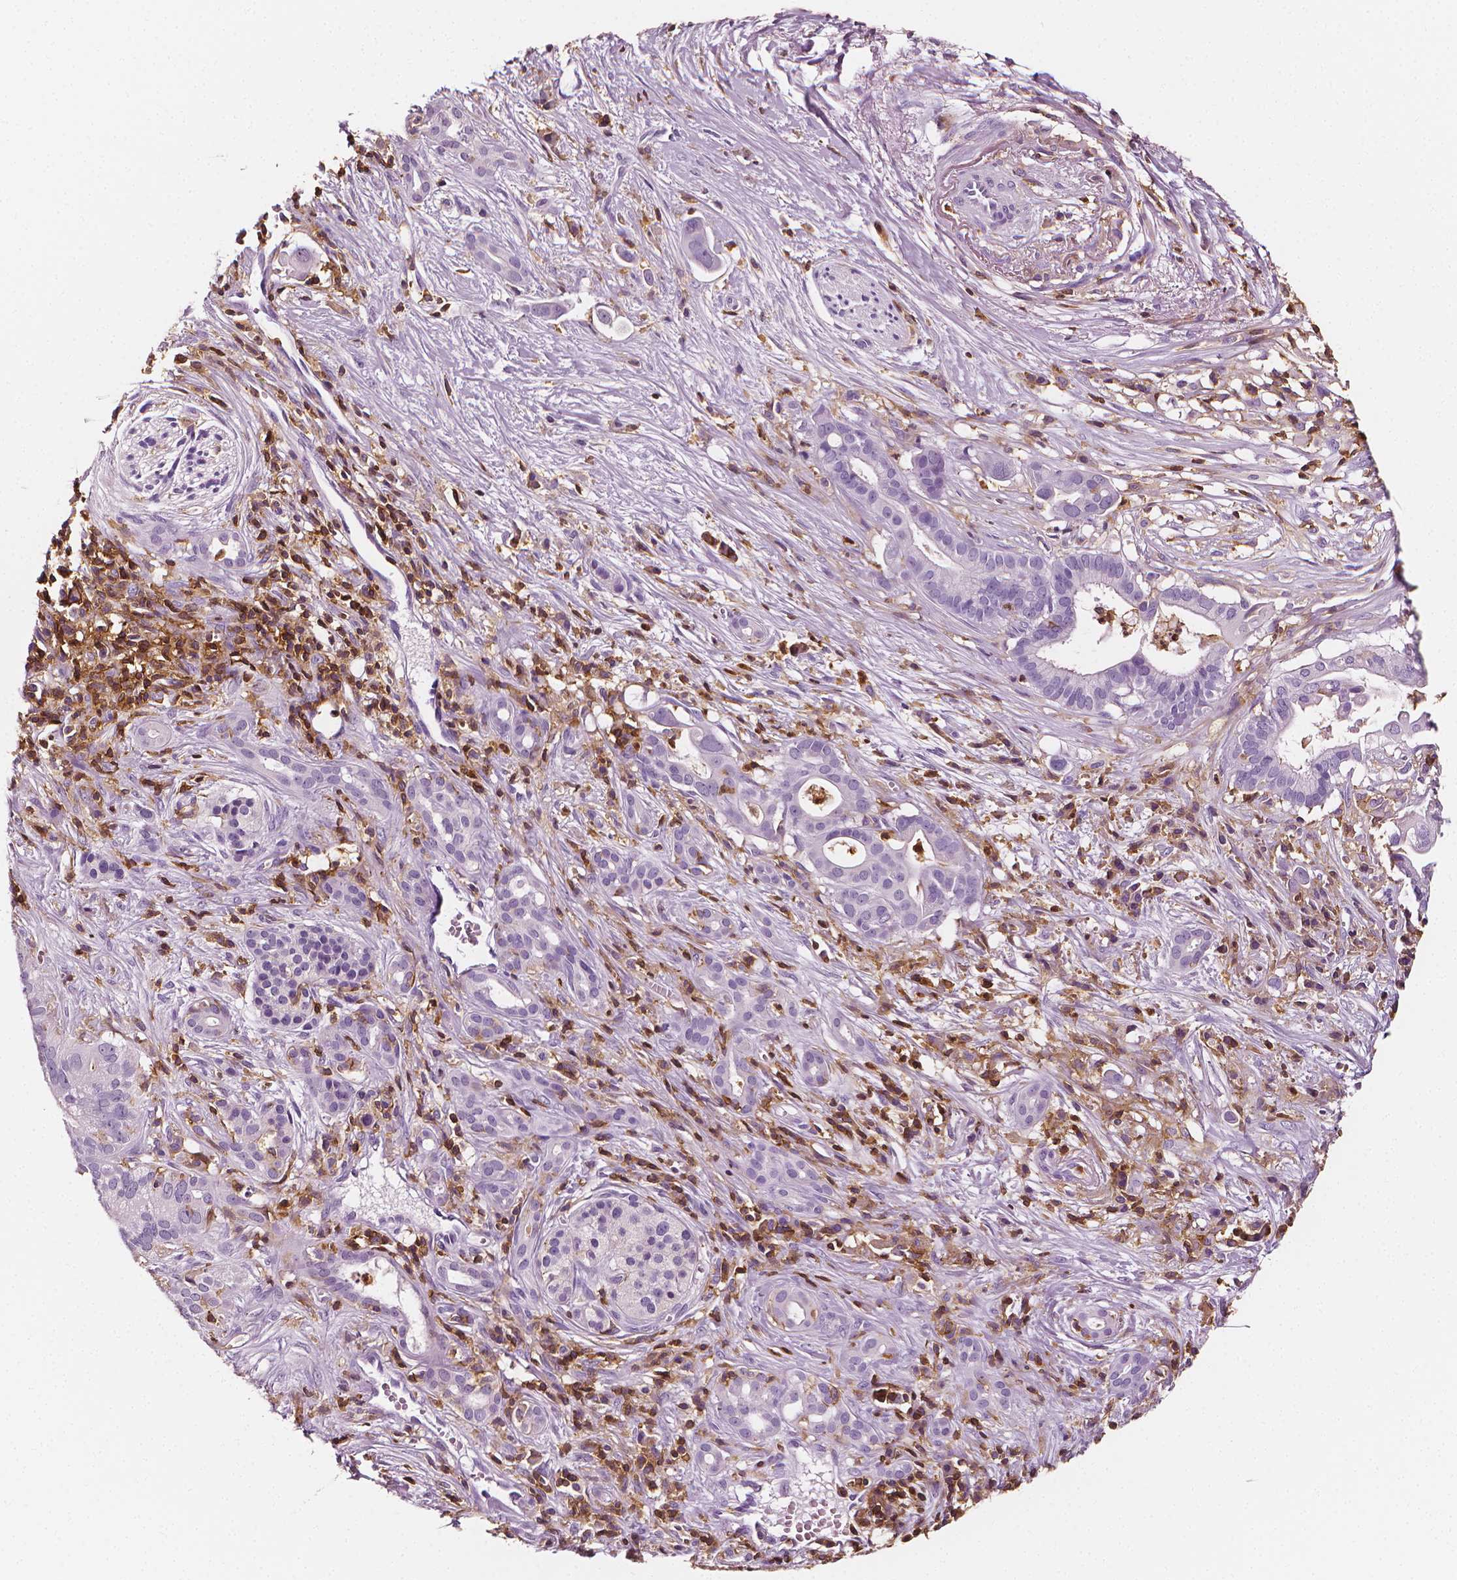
{"staining": {"intensity": "negative", "quantity": "none", "location": "none"}, "tissue": "pancreatic cancer", "cell_type": "Tumor cells", "image_type": "cancer", "snomed": [{"axis": "morphology", "description": "Adenocarcinoma, NOS"}, {"axis": "topography", "description": "Pancreas"}], "caption": "This is an IHC photomicrograph of adenocarcinoma (pancreatic). There is no expression in tumor cells.", "gene": "PTPRC", "patient": {"sex": "male", "age": 61}}